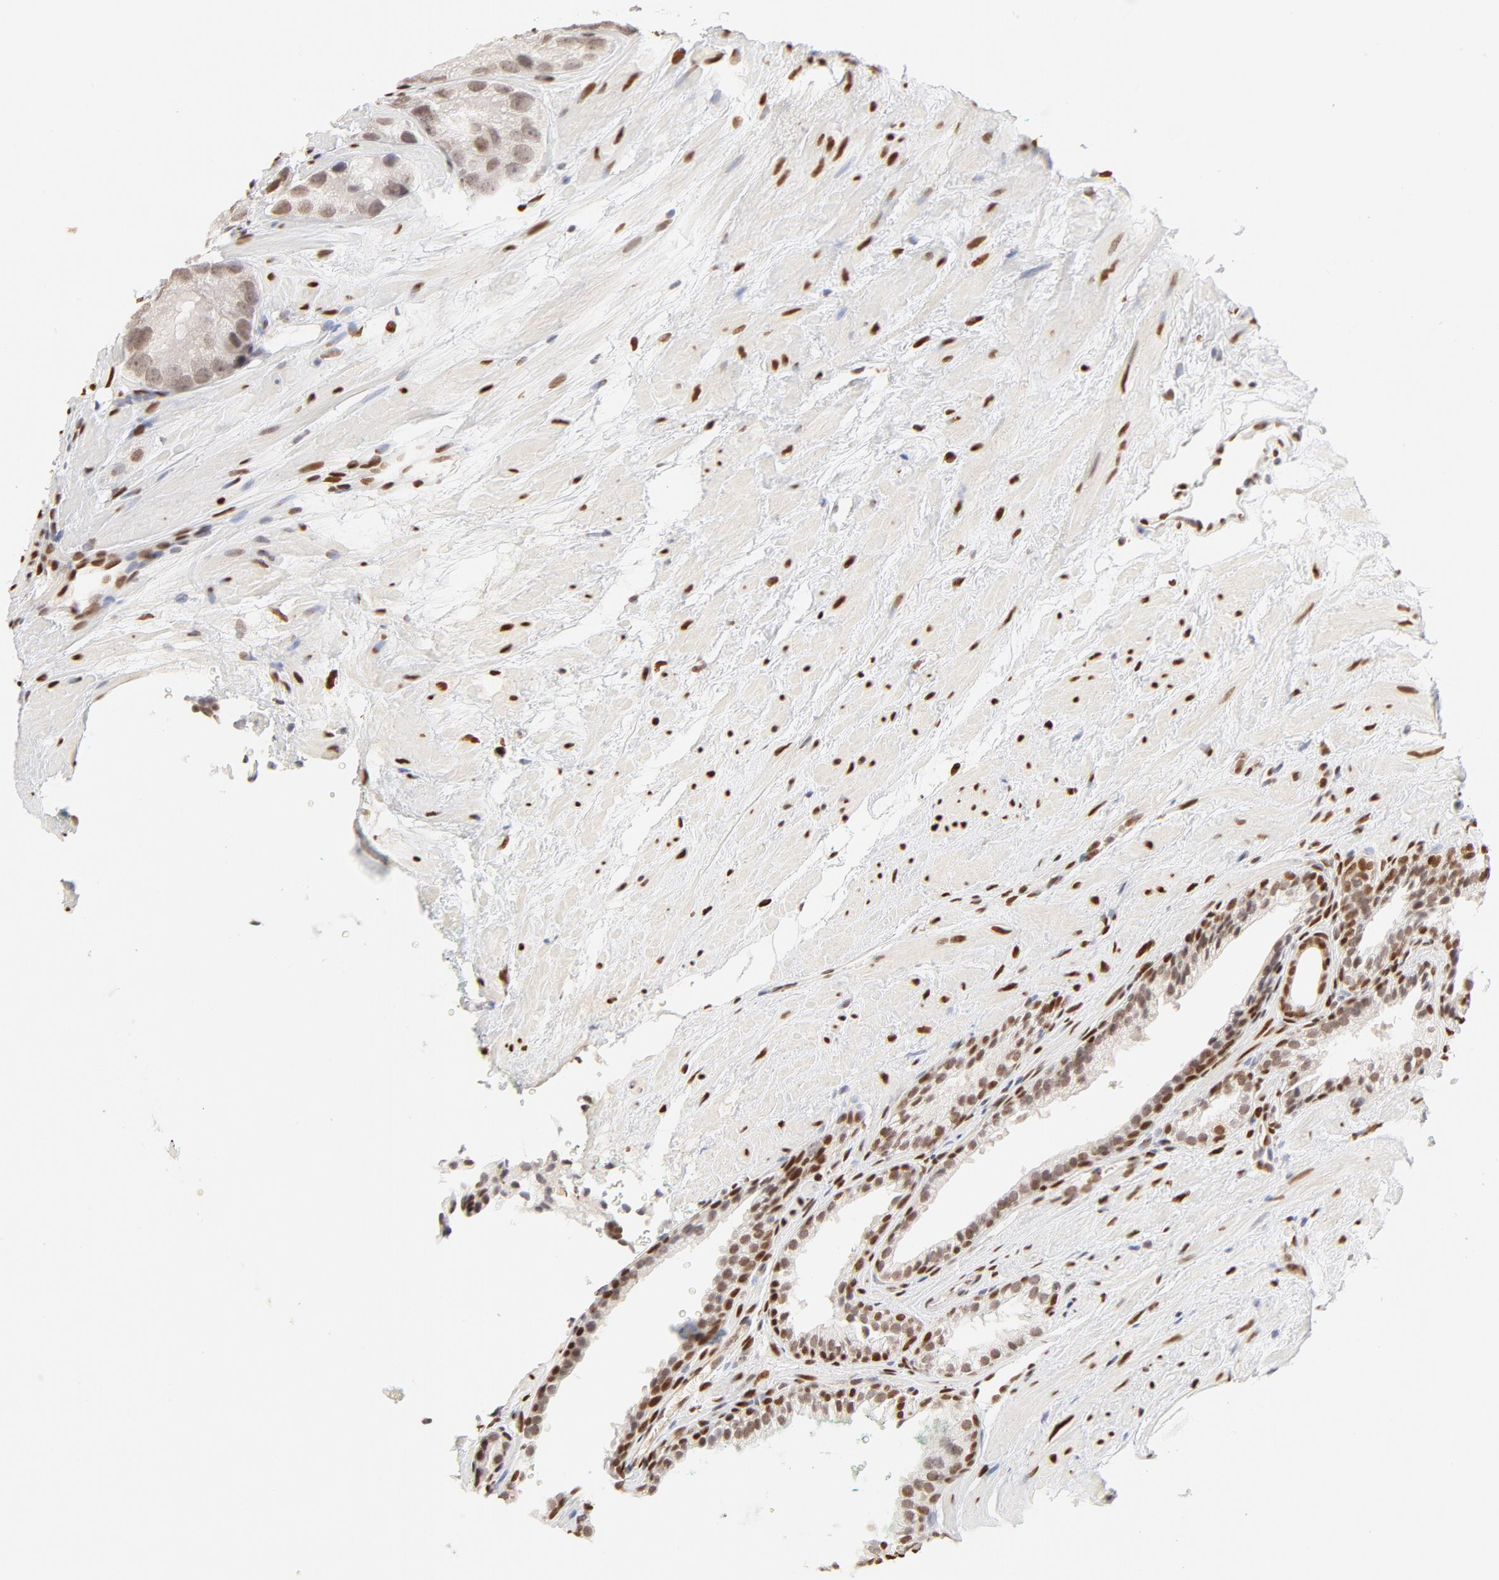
{"staining": {"intensity": "weak", "quantity": ">75%", "location": "nuclear"}, "tissue": "prostate cancer", "cell_type": "Tumor cells", "image_type": "cancer", "snomed": [{"axis": "morphology", "description": "Adenocarcinoma, Low grade"}, {"axis": "topography", "description": "Prostate"}], "caption": "Brown immunohistochemical staining in prostate low-grade adenocarcinoma shows weak nuclear positivity in approximately >75% of tumor cells.", "gene": "PBX3", "patient": {"sex": "male", "age": 69}}